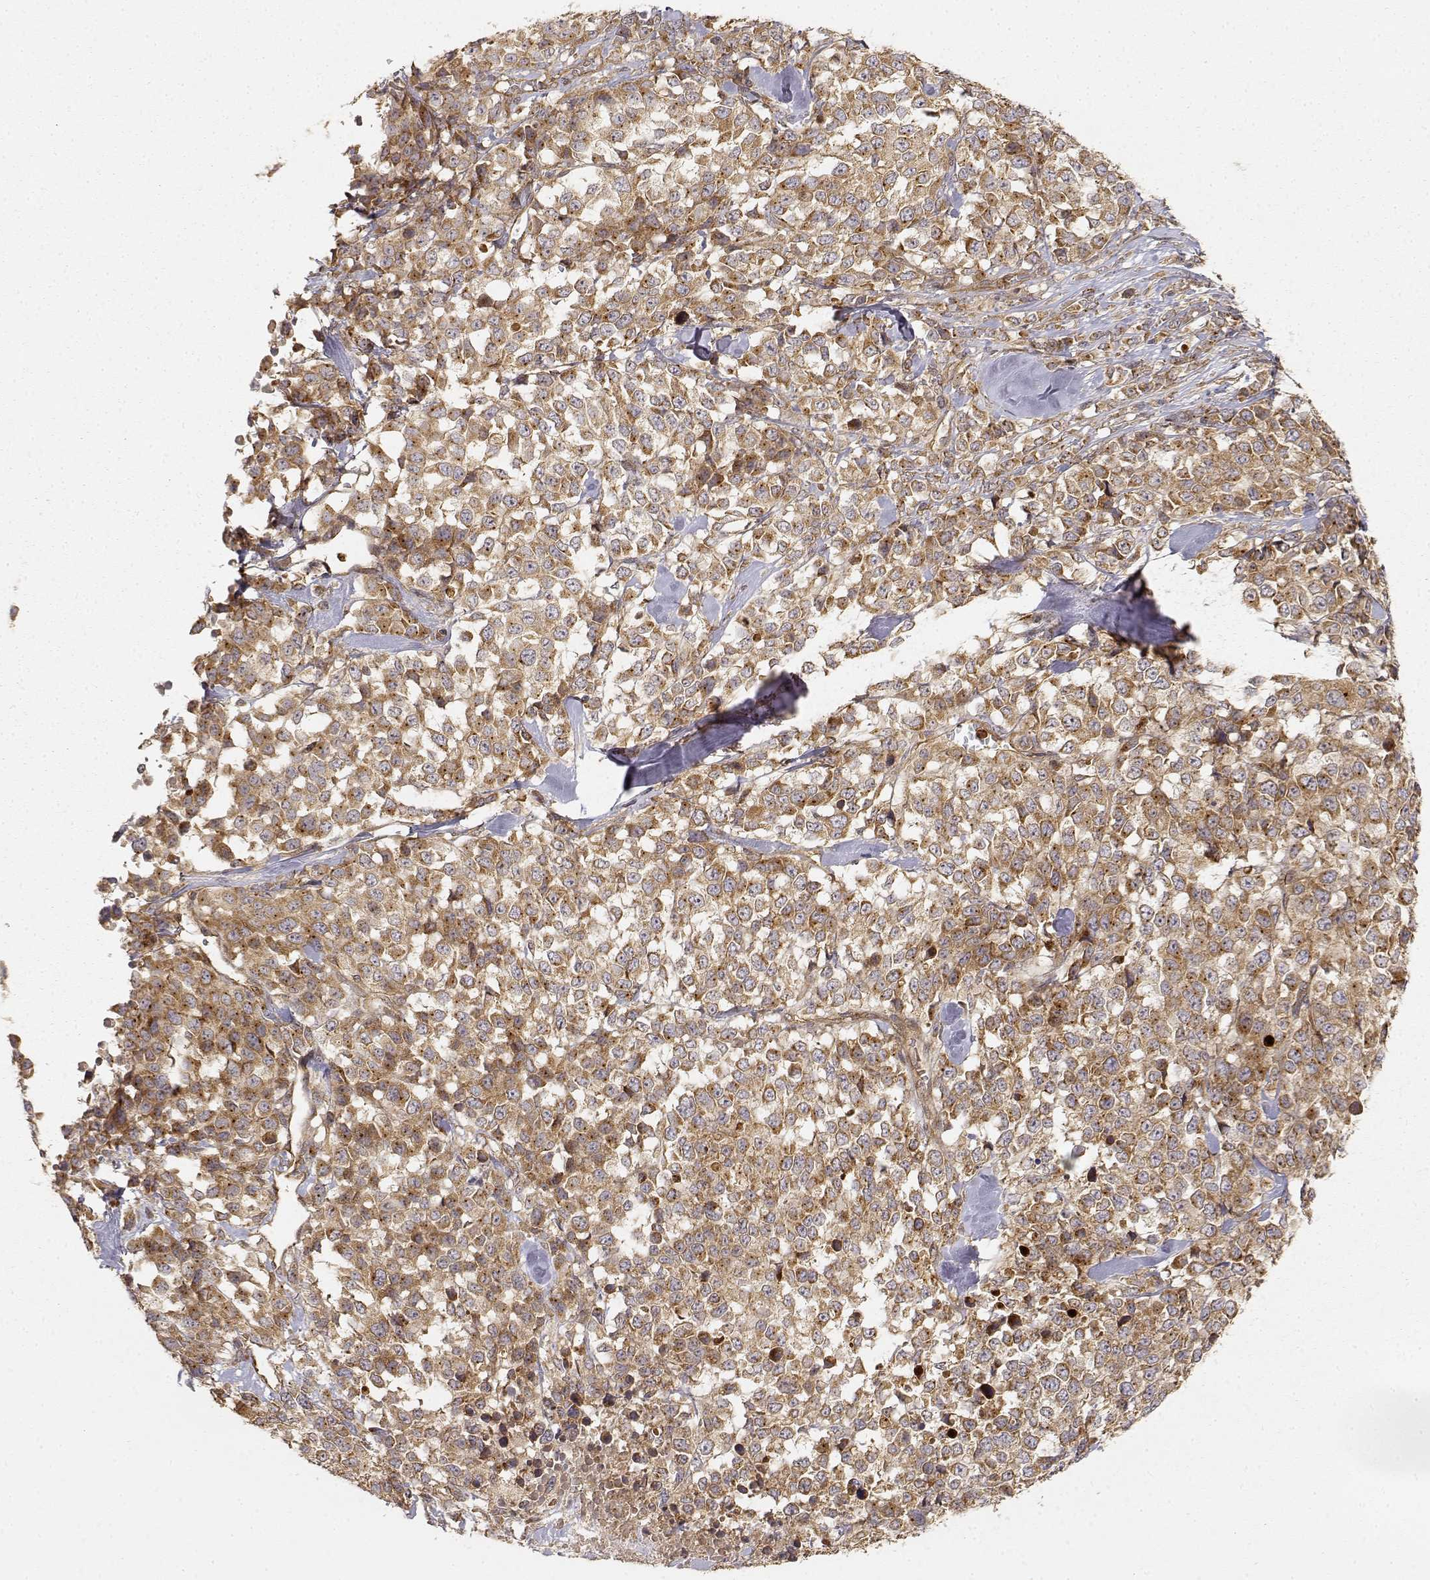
{"staining": {"intensity": "moderate", "quantity": ">75%", "location": "cytoplasmic/membranous"}, "tissue": "melanoma", "cell_type": "Tumor cells", "image_type": "cancer", "snomed": [{"axis": "morphology", "description": "Malignant melanoma, Metastatic site"}, {"axis": "topography", "description": "Skin"}], "caption": "Immunohistochemical staining of human melanoma demonstrates moderate cytoplasmic/membranous protein positivity in about >75% of tumor cells.", "gene": "CDK5RAP2", "patient": {"sex": "male", "age": 84}}